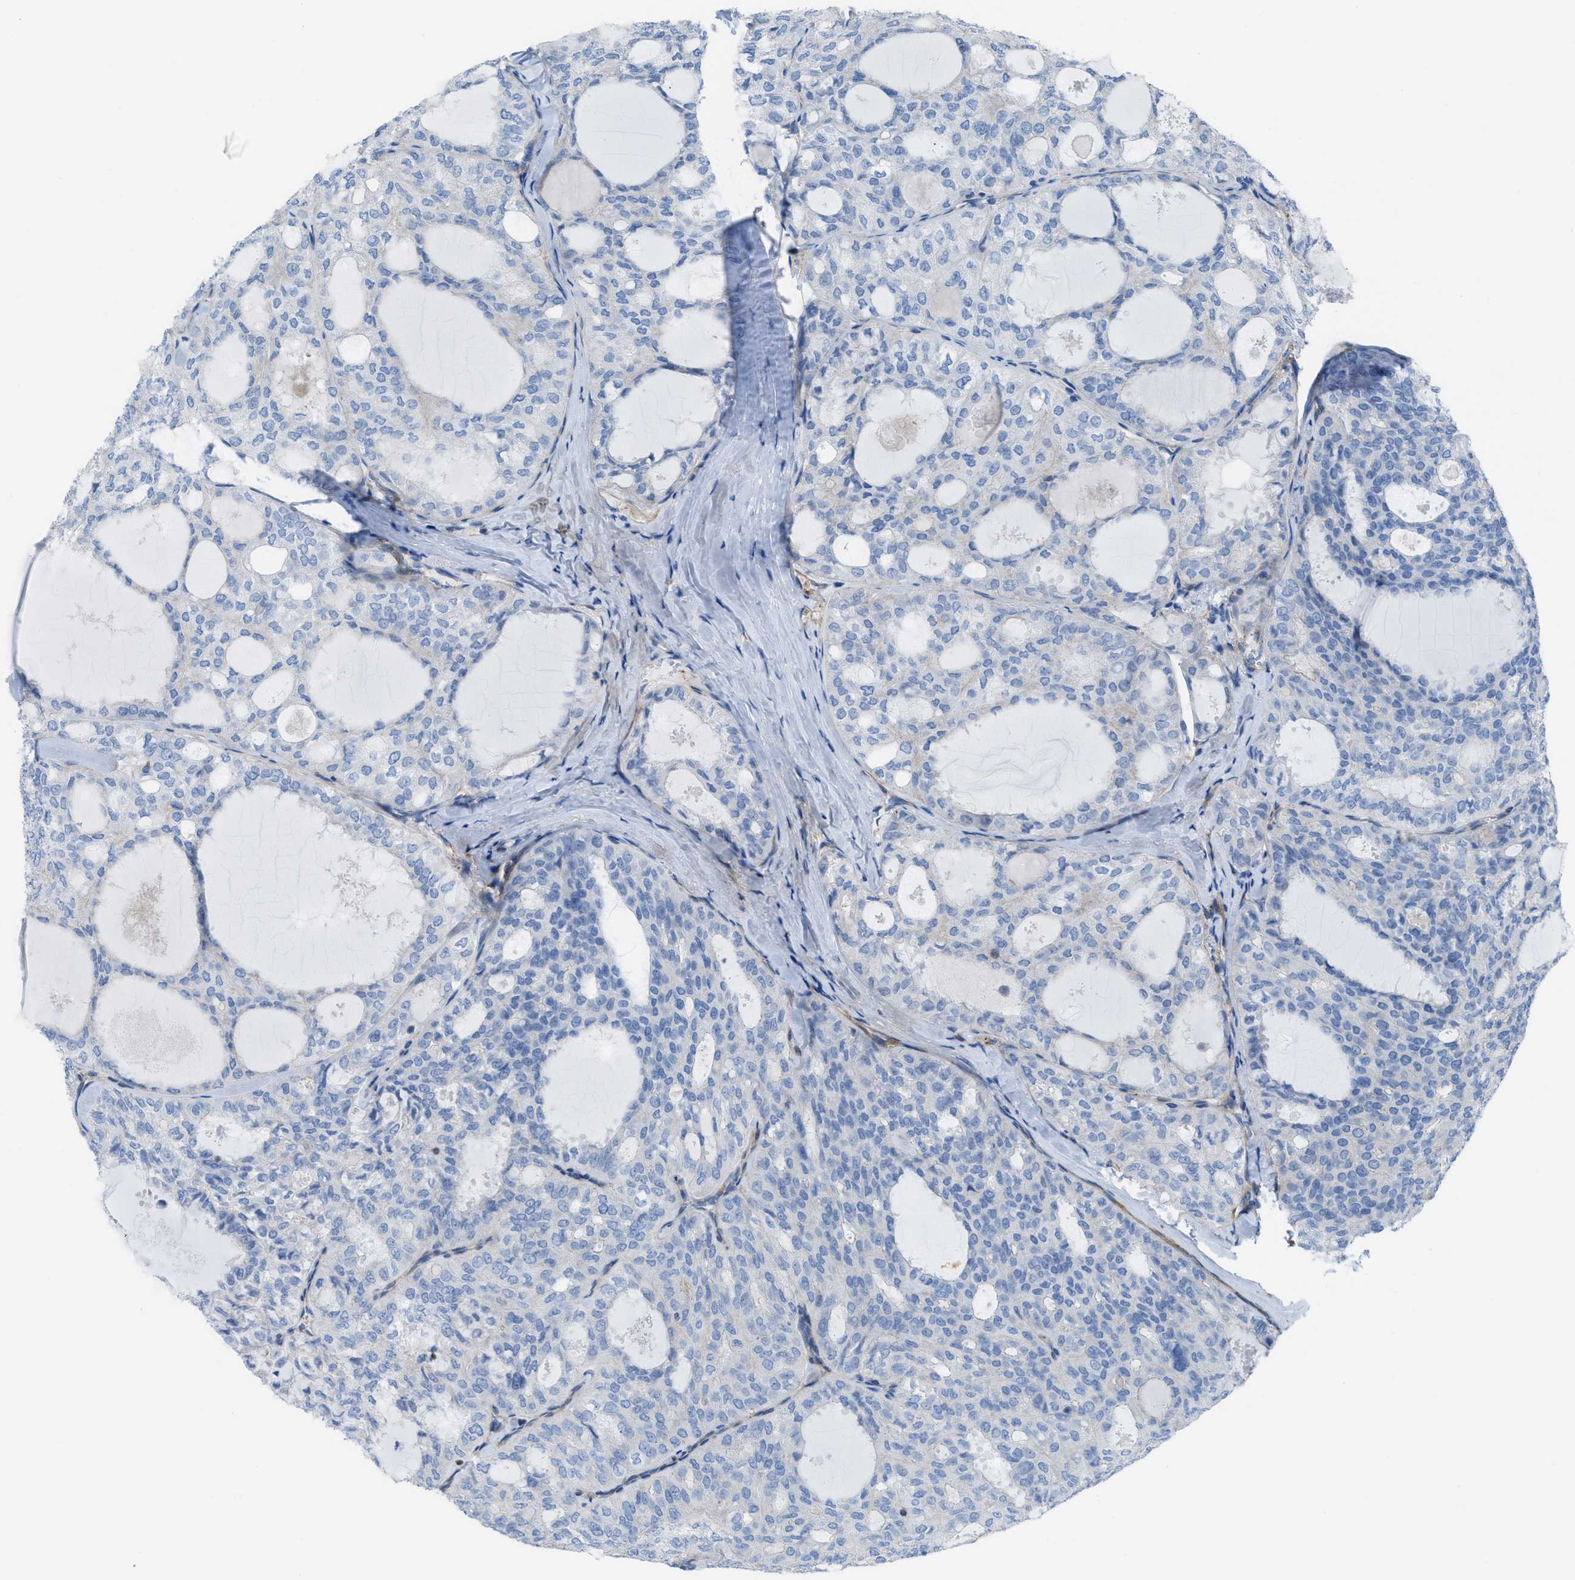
{"staining": {"intensity": "negative", "quantity": "none", "location": "none"}, "tissue": "thyroid cancer", "cell_type": "Tumor cells", "image_type": "cancer", "snomed": [{"axis": "morphology", "description": "Follicular adenoma carcinoma, NOS"}, {"axis": "topography", "description": "Thyroid gland"}], "caption": "A high-resolution photomicrograph shows immunohistochemistry (IHC) staining of thyroid follicular adenoma carcinoma, which reveals no significant expression in tumor cells.", "gene": "KCNH7", "patient": {"sex": "male", "age": 75}}